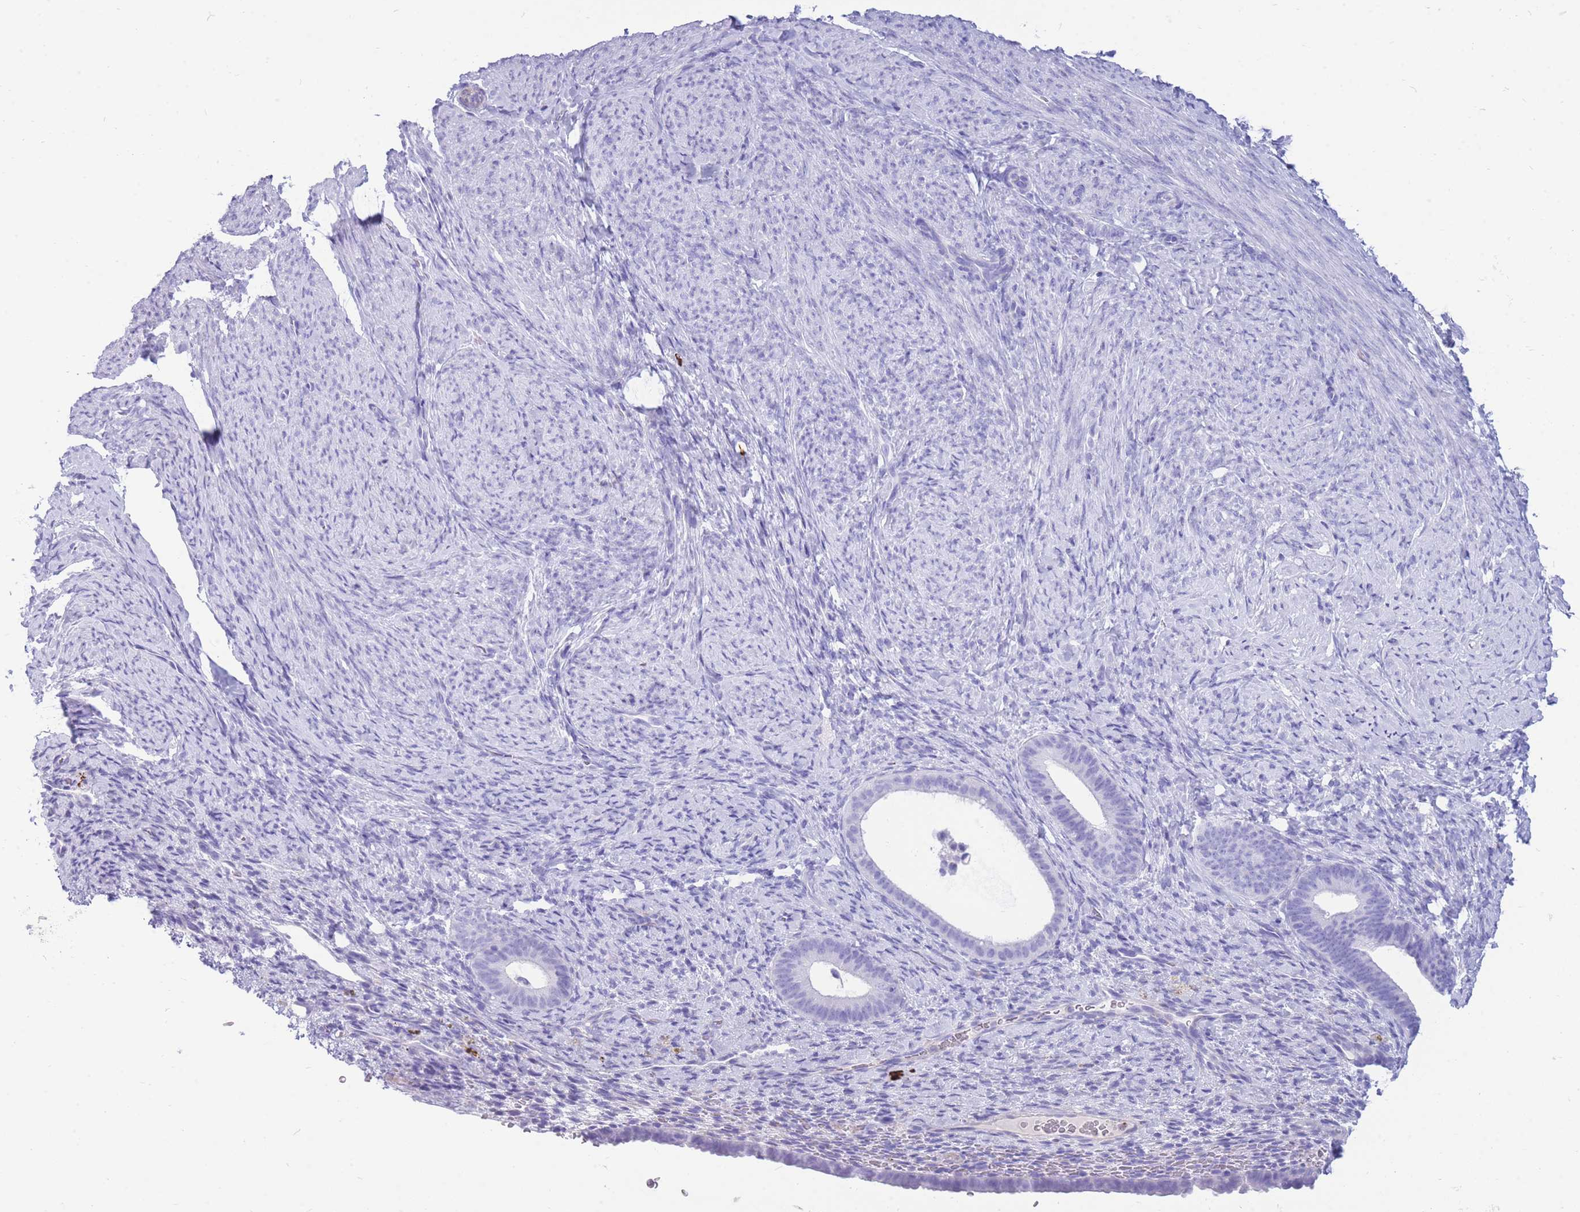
{"staining": {"intensity": "negative", "quantity": "none", "location": "none"}, "tissue": "endometrium", "cell_type": "Cells in endometrial stroma", "image_type": "normal", "snomed": [{"axis": "morphology", "description": "Normal tissue, NOS"}, {"axis": "topography", "description": "Endometrium"}], "caption": "DAB (3,3'-diaminobenzidine) immunohistochemical staining of benign human endometrium exhibits no significant expression in cells in endometrial stroma. (Immunohistochemistry, brightfield microscopy, high magnification).", "gene": "ZFP62", "patient": {"sex": "female", "age": 65}}